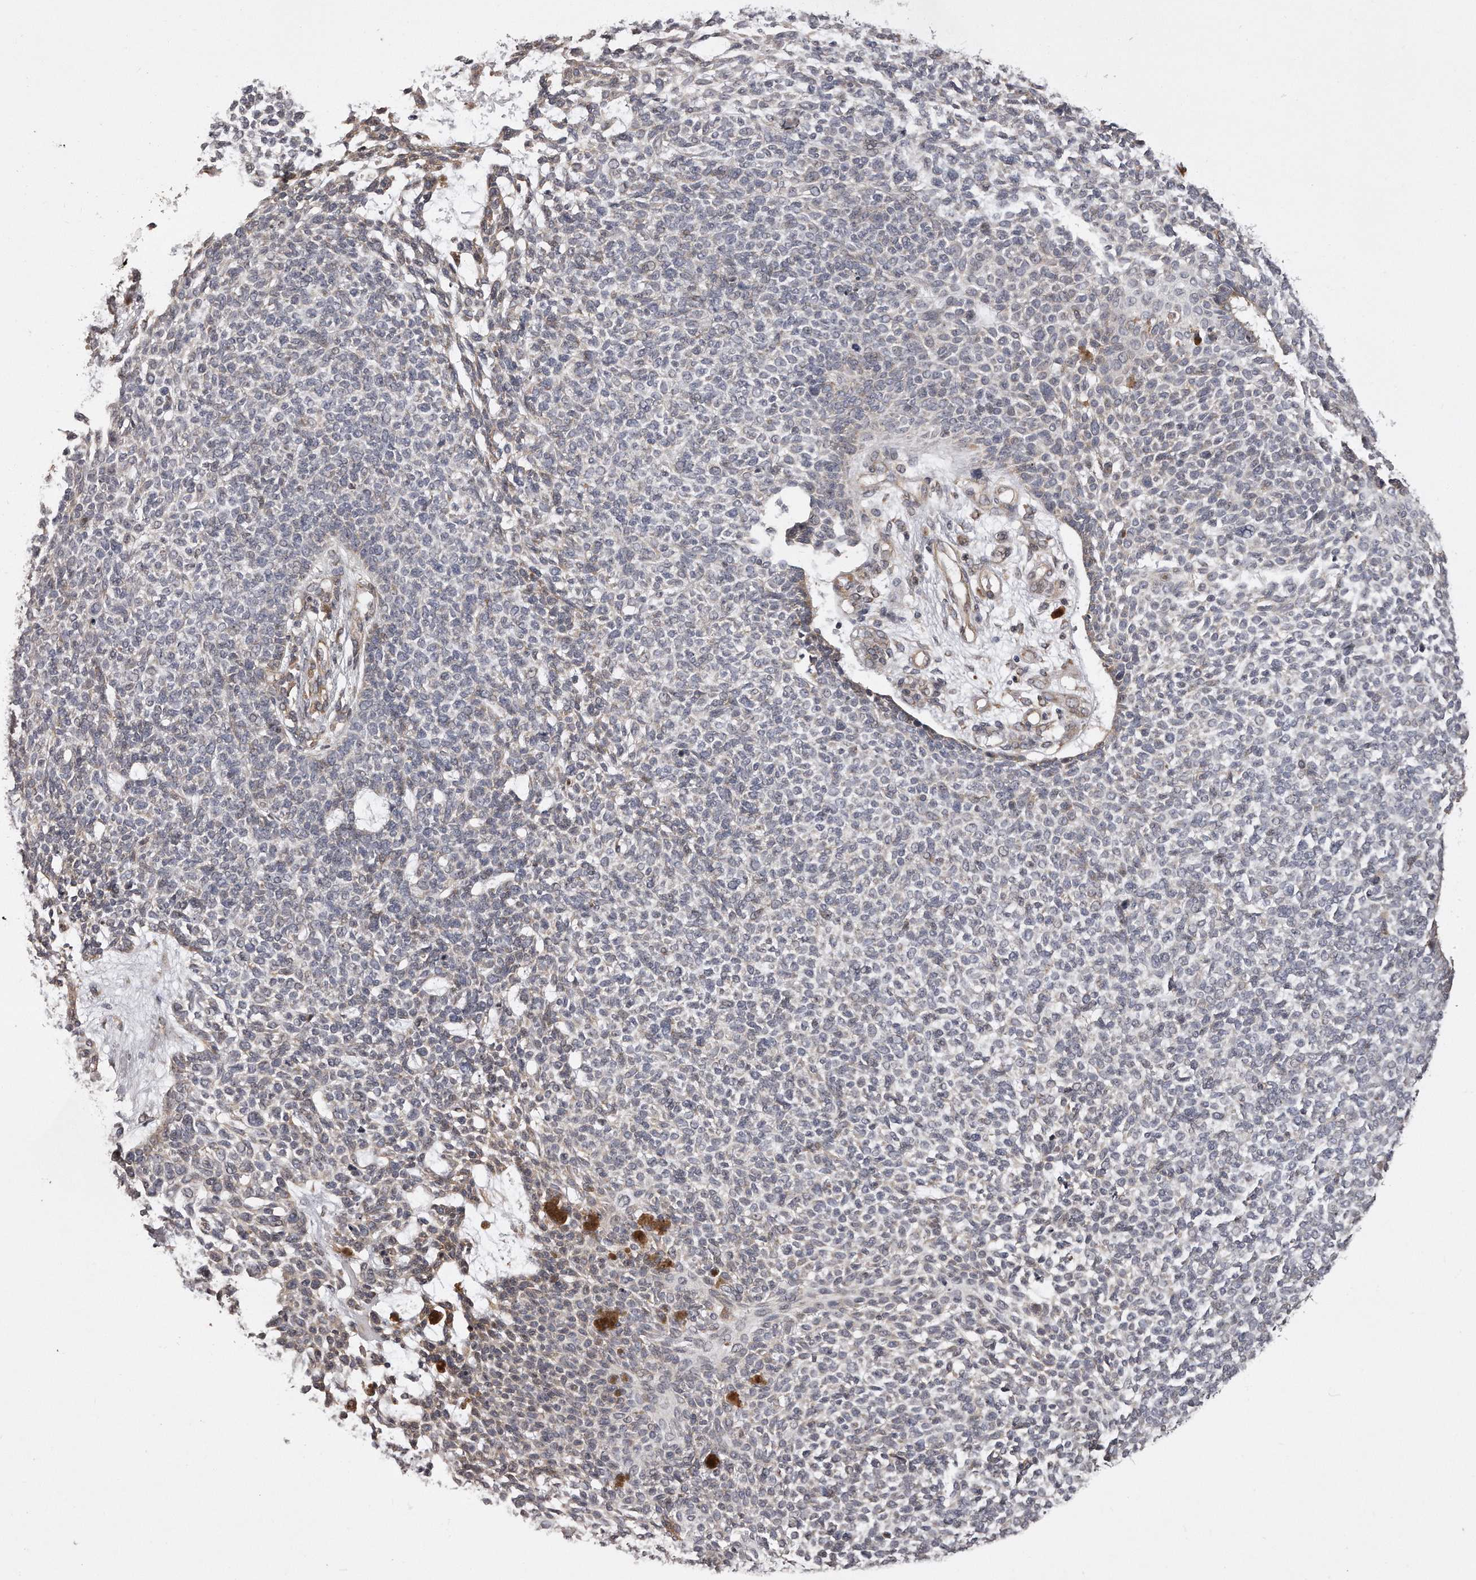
{"staining": {"intensity": "weak", "quantity": "<25%", "location": "cytoplasmic/membranous"}, "tissue": "skin cancer", "cell_type": "Tumor cells", "image_type": "cancer", "snomed": [{"axis": "morphology", "description": "Basal cell carcinoma"}, {"axis": "topography", "description": "Skin"}], "caption": "The immunohistochemistry (IHC) photomicrograph has no significant positivity in tumor cells of skin basal cell carcinoma tissue. (Brightfield microscopy of DAB (3,3'-diaminobenzidine) immunohistochemistry (IHC) at high magnification).", "gene": "TRAPPC14", "patient": {"sex": "female", "age": 84}}